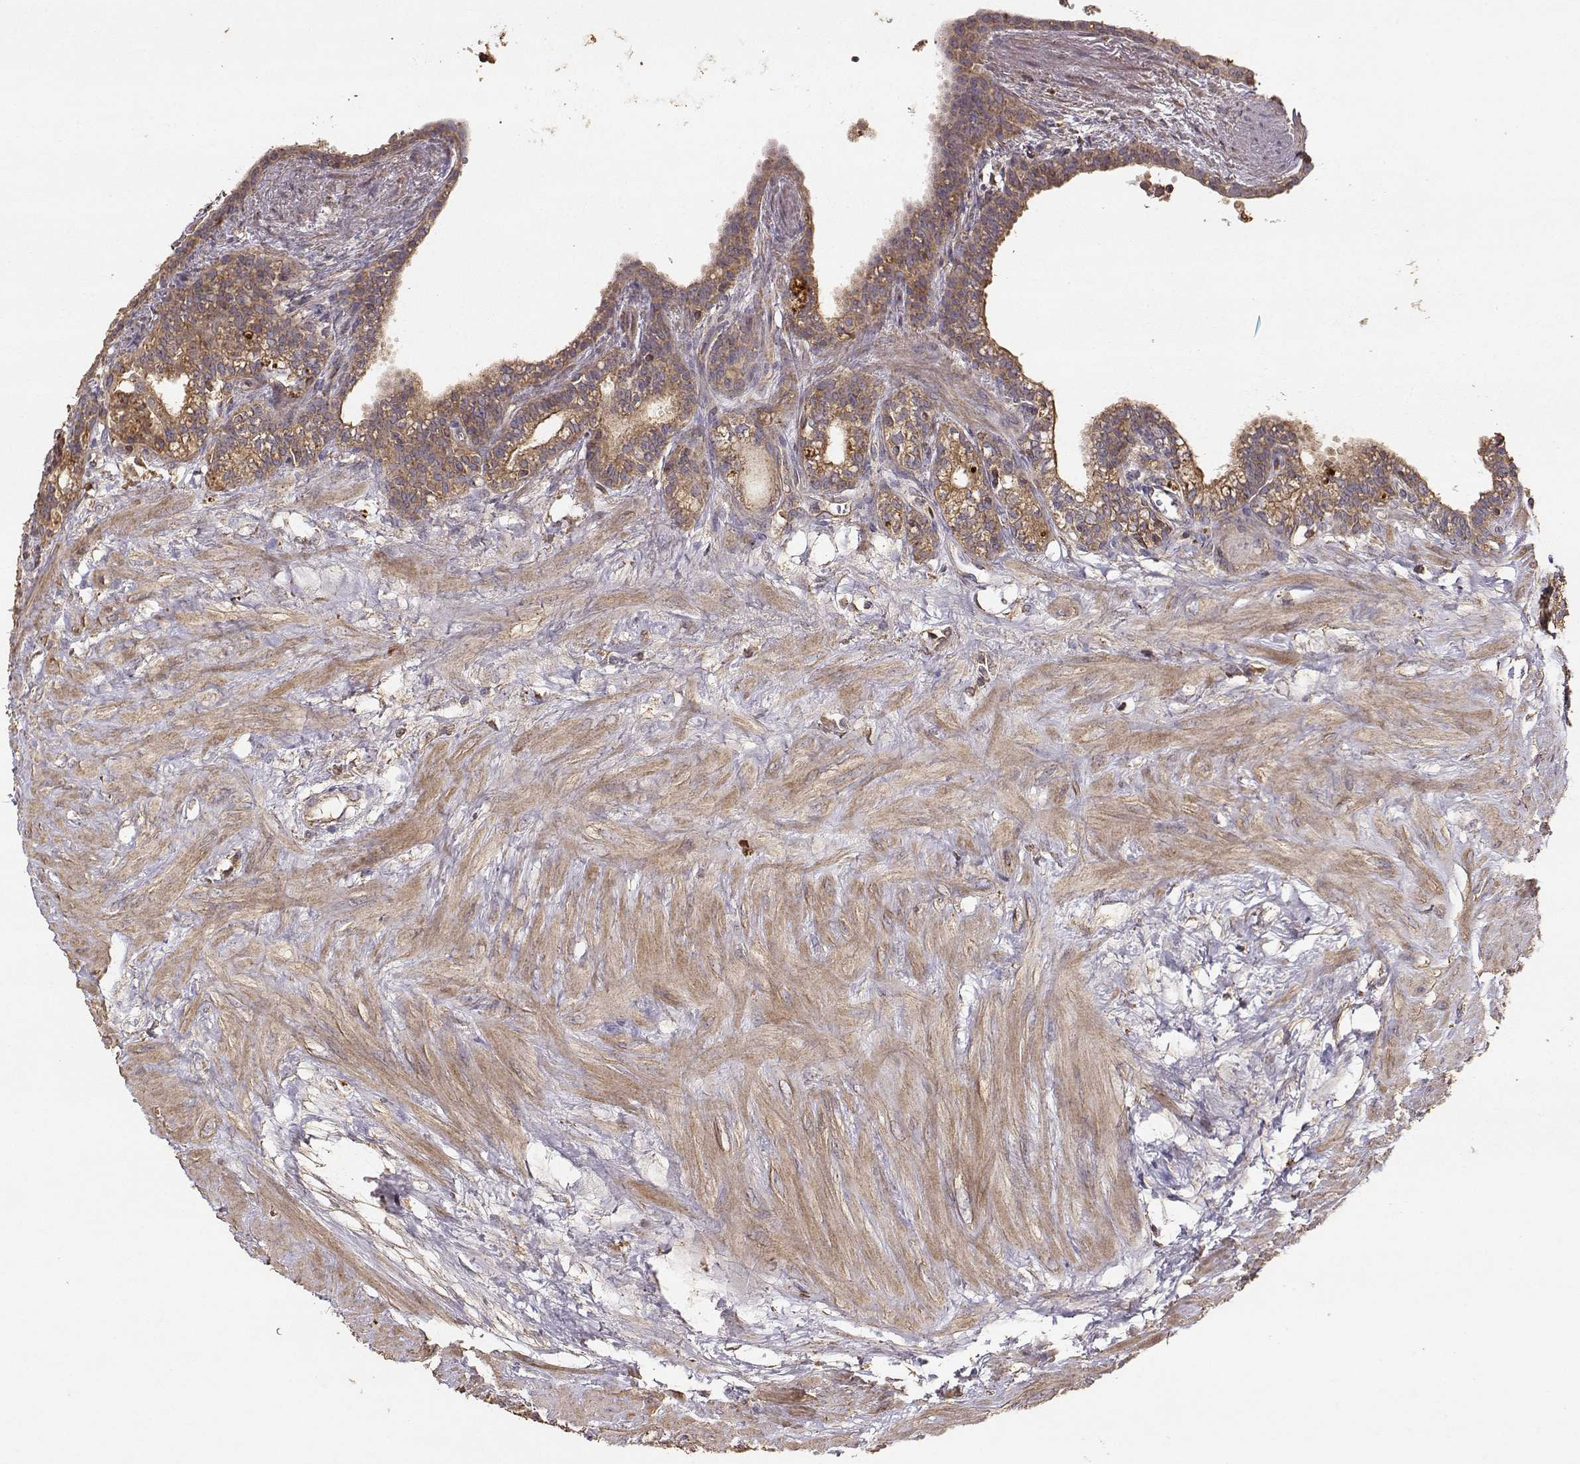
{"staining": {"intensity": "moderate", "quantity": ">75%", "location": "cytoplasmic/membranous"}, "tissue": "seminal vesicle", "cell_type": "Glandular cells", "image_type": "normal", "snomed": [{"axis": "morphology", "description": "Normal tissue, NOS"}, {"axis": "morphology", "description": "Urothelial carcinoma, NOS"}, {"axis": "topography", "description": "Urinary bladder"}, {"axis": "topography", "description": "Seminal veicle"}], "caption": "Immunohistochemical staining of benign seminal vesicle shows medium levels of moderate cytoplasmic/membranous staining in about >75% of glandular cells.", "gene": "TARS3", "patient": {"sex": "male", "age": 76}}